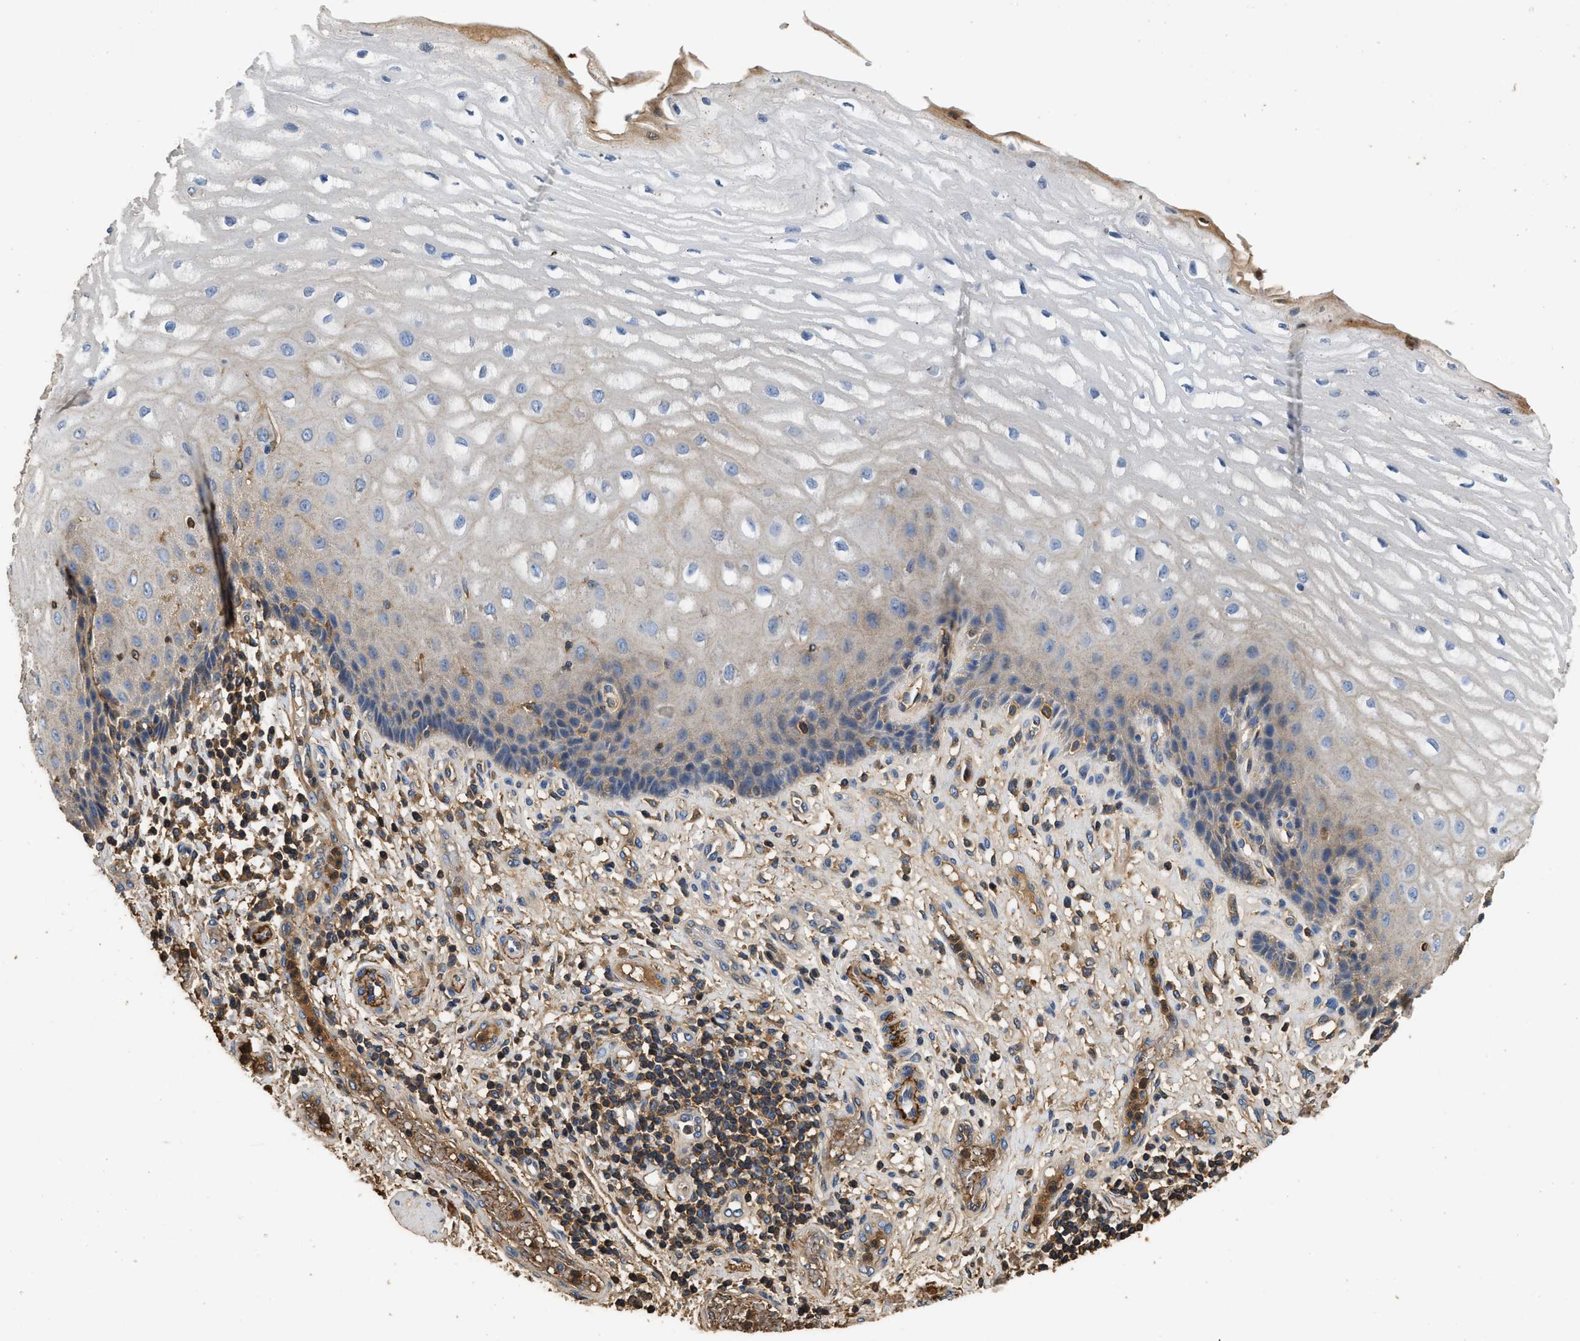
{"staining": {"intensity": "weak", "quantity": "<25%", "location": "cytoplasmic/membranous"}, "tissue": "esophagus", "cell_type": "Squamous epithelial cells", "image_type": "normal", "snomed": [{"axis": "morphology", "description": "Normal tissue, NOS"}, {"axis": "topography", "description": "Esophagus"}], "caption": "Immunohistochemistry (IHC) of benign human esophagus reveals no staining in squamous epithelial cells. Brightfield microscopy of immunohistochemistry stained with DAB (3,3'-diaminobenzidine) (brown) and hematoxylin (blue), captured at high magnification.", "gene": "C3", "patient": {"sex": "male", "age": 54}}